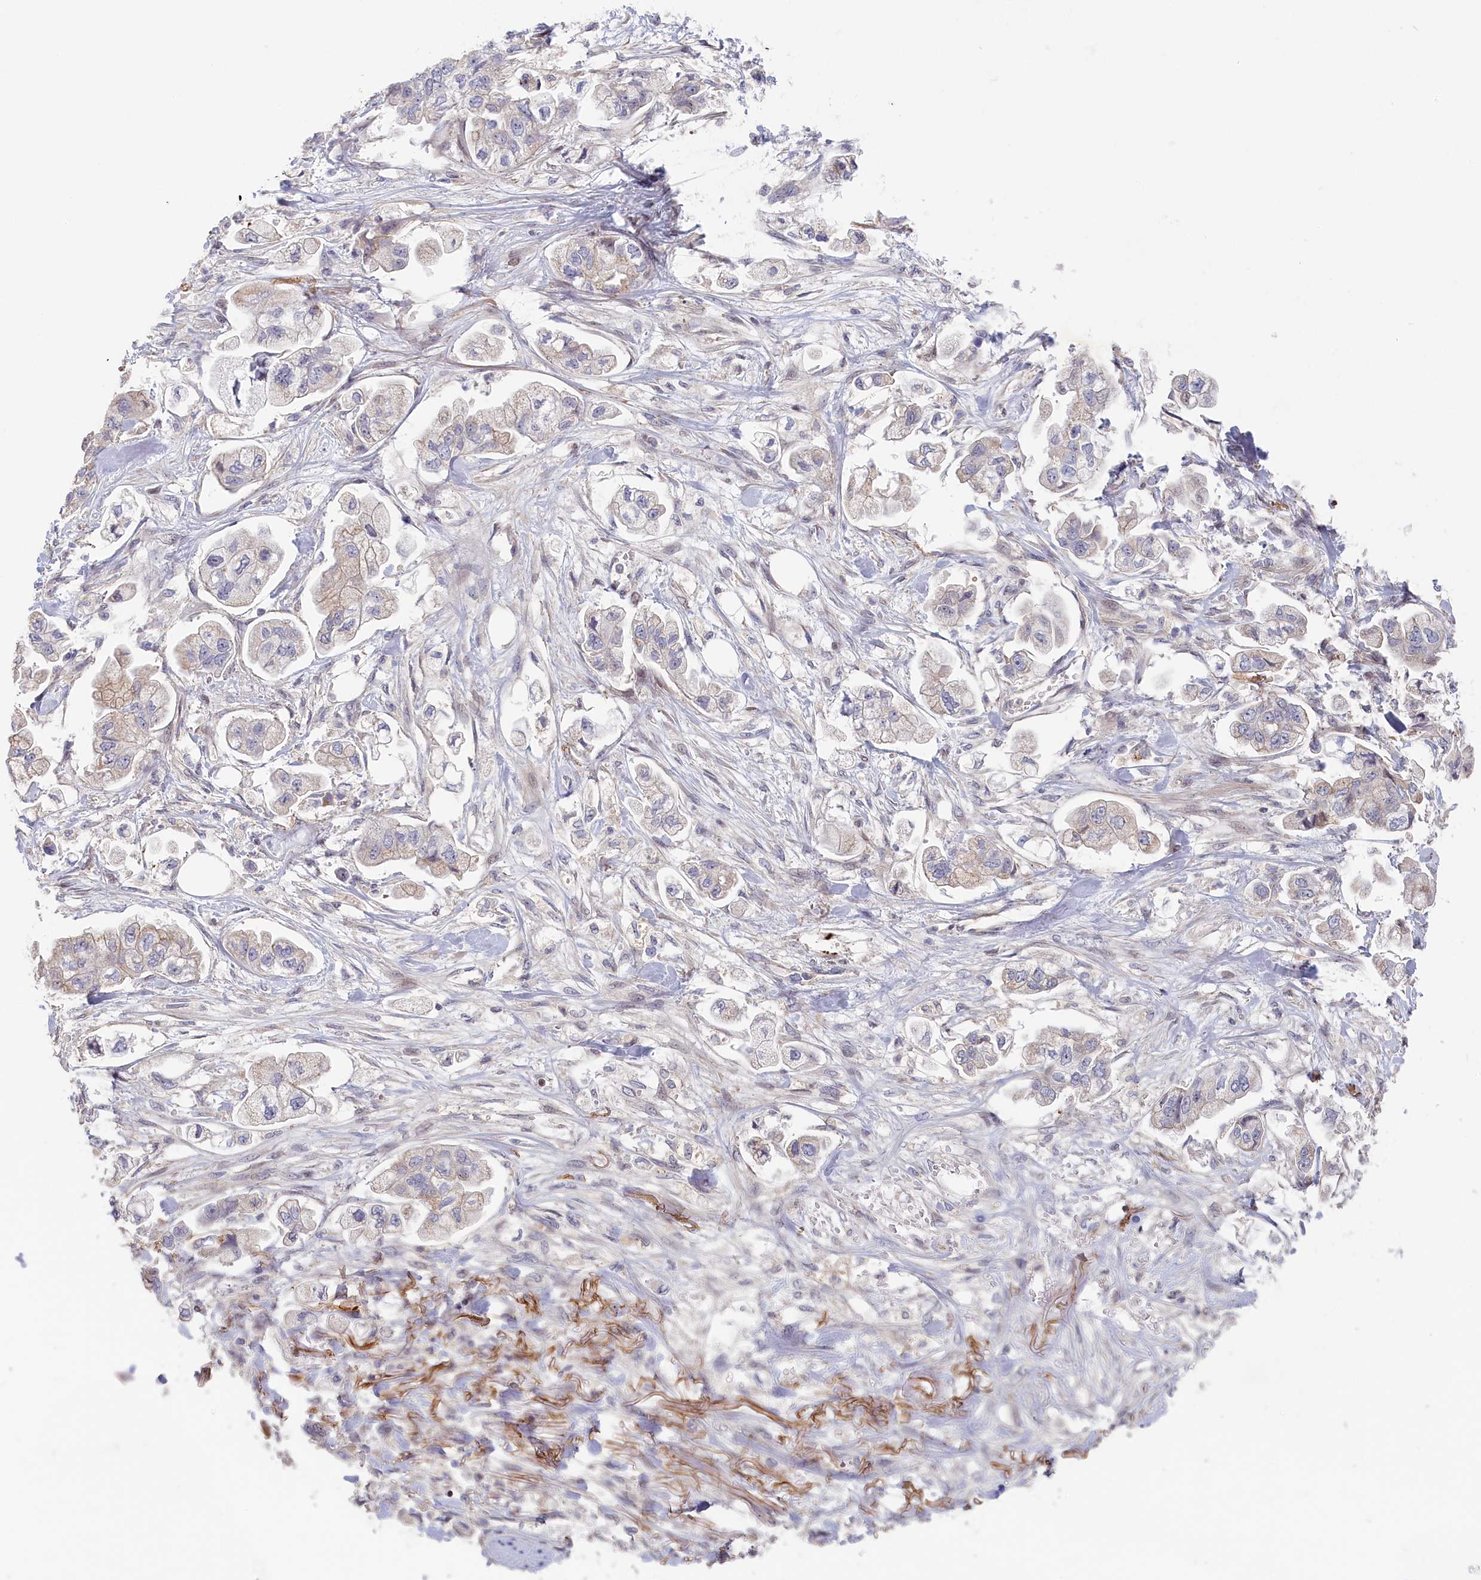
{"staining": {"intensity": "negative", "quantity": "none", "location": "none"}, "tissue": "stomach cancer", "cell_type": "Tumor cells", "image_type": "cancer", "snomed": [{"axis": "morphology", "description": "Adenocarcinoma, NOS"}, {"axis": "topography", "description": "Stomach"}], "caption": "The immunohistochemistry image has no significant expression in tumor cells of stomach cancer tissue.", "gene": "INTS4", "patient": {"sex": "male", "age": 62}}